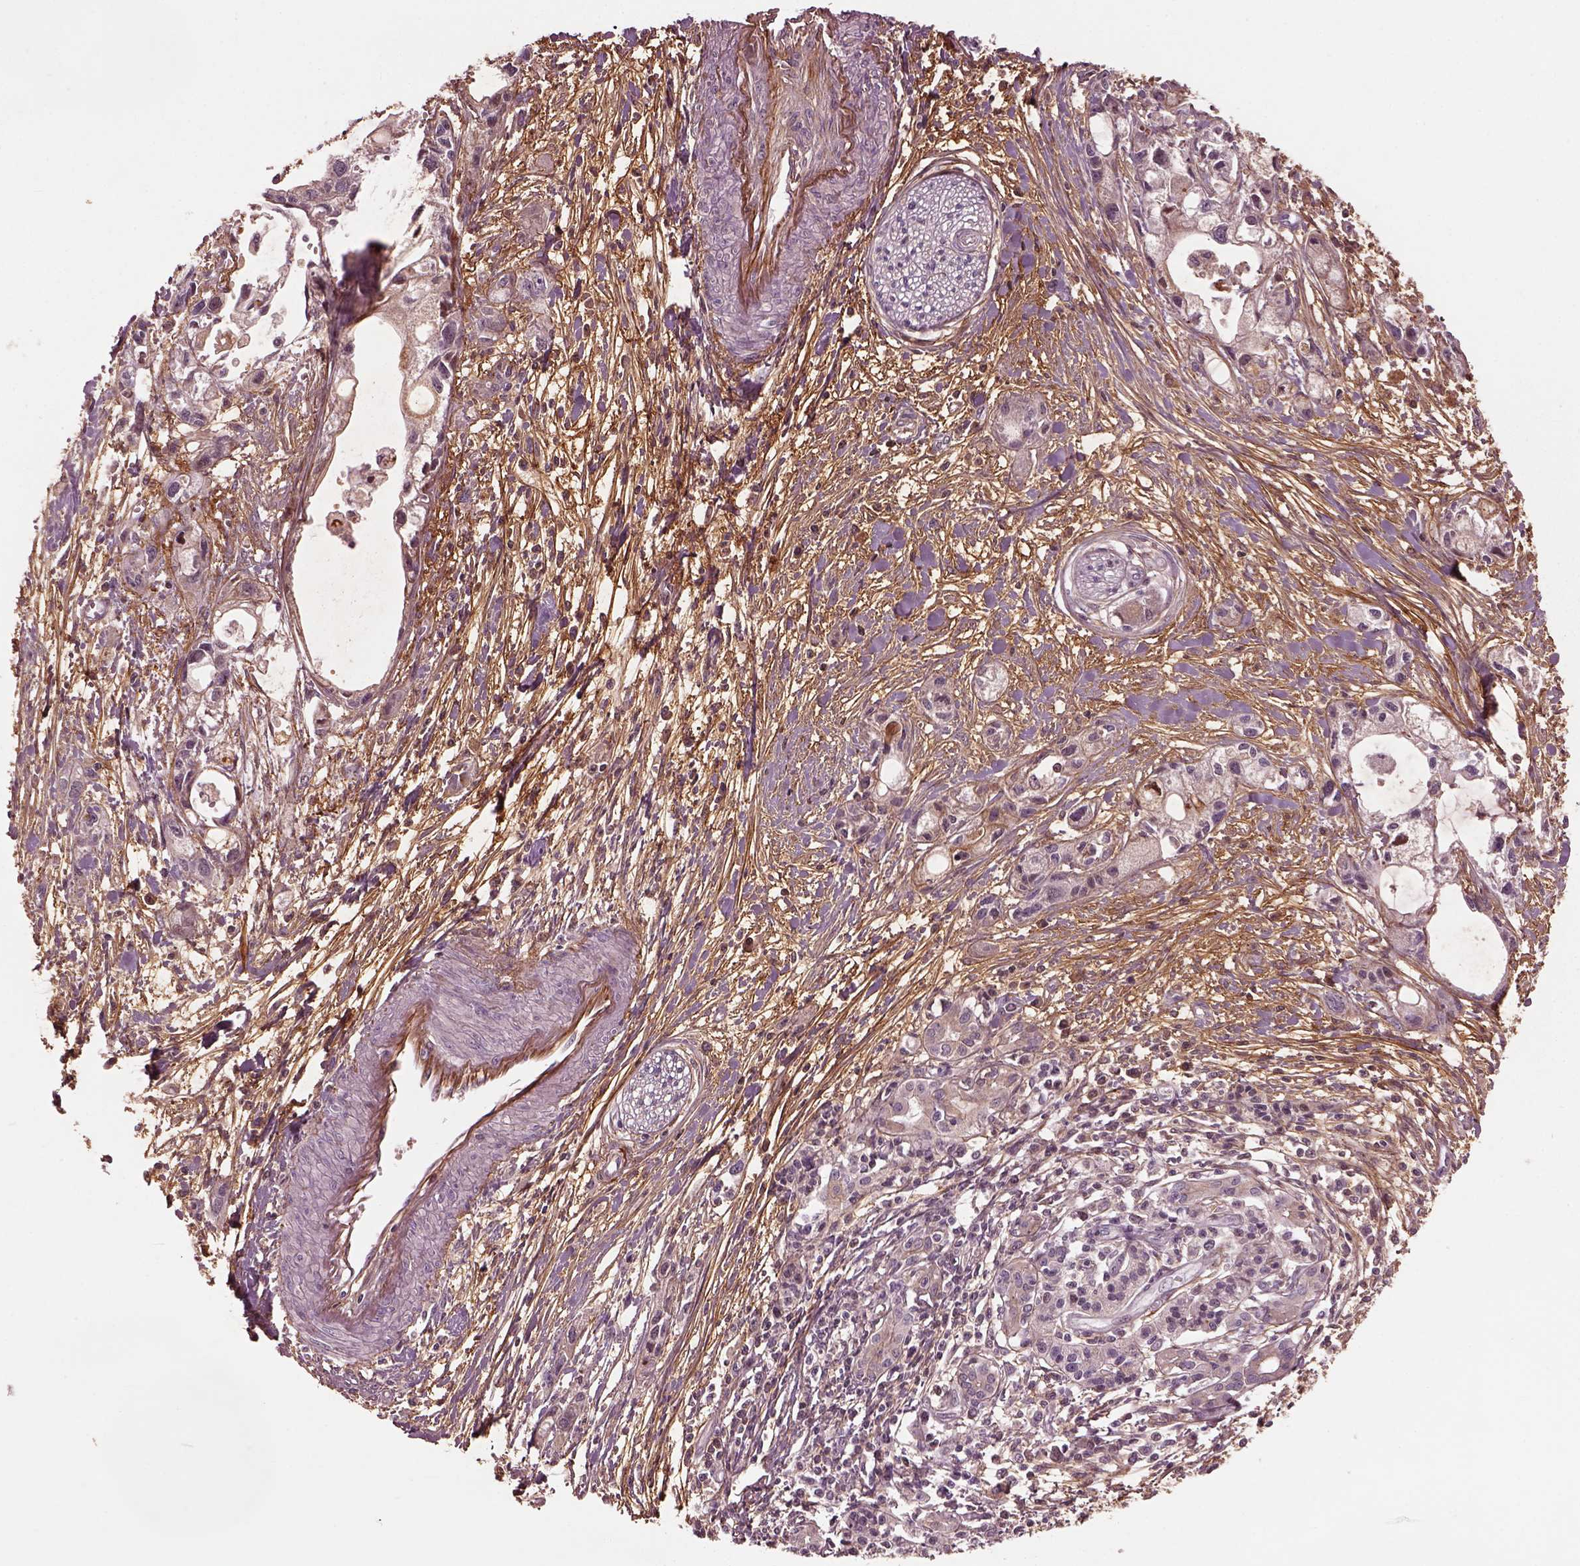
{"staining": {"intensity": "negative", "quantity": "none", "location": "none"}, "tissue": "pancreatic cancer", "cell_type": "Tumor cells", "image_type": "cancer", "snomed": [{"axis": "morphology", "description": "Adenocarcinoma, NOS"}, {"axis": "topography", "description": "Pancreas"}], "caption": "Tumor cells are negative for brown protein staining in pancreatic adenocarcinoma.", "gene": "EFEMP1", "patient": {"sex": "female", "age": 61}}